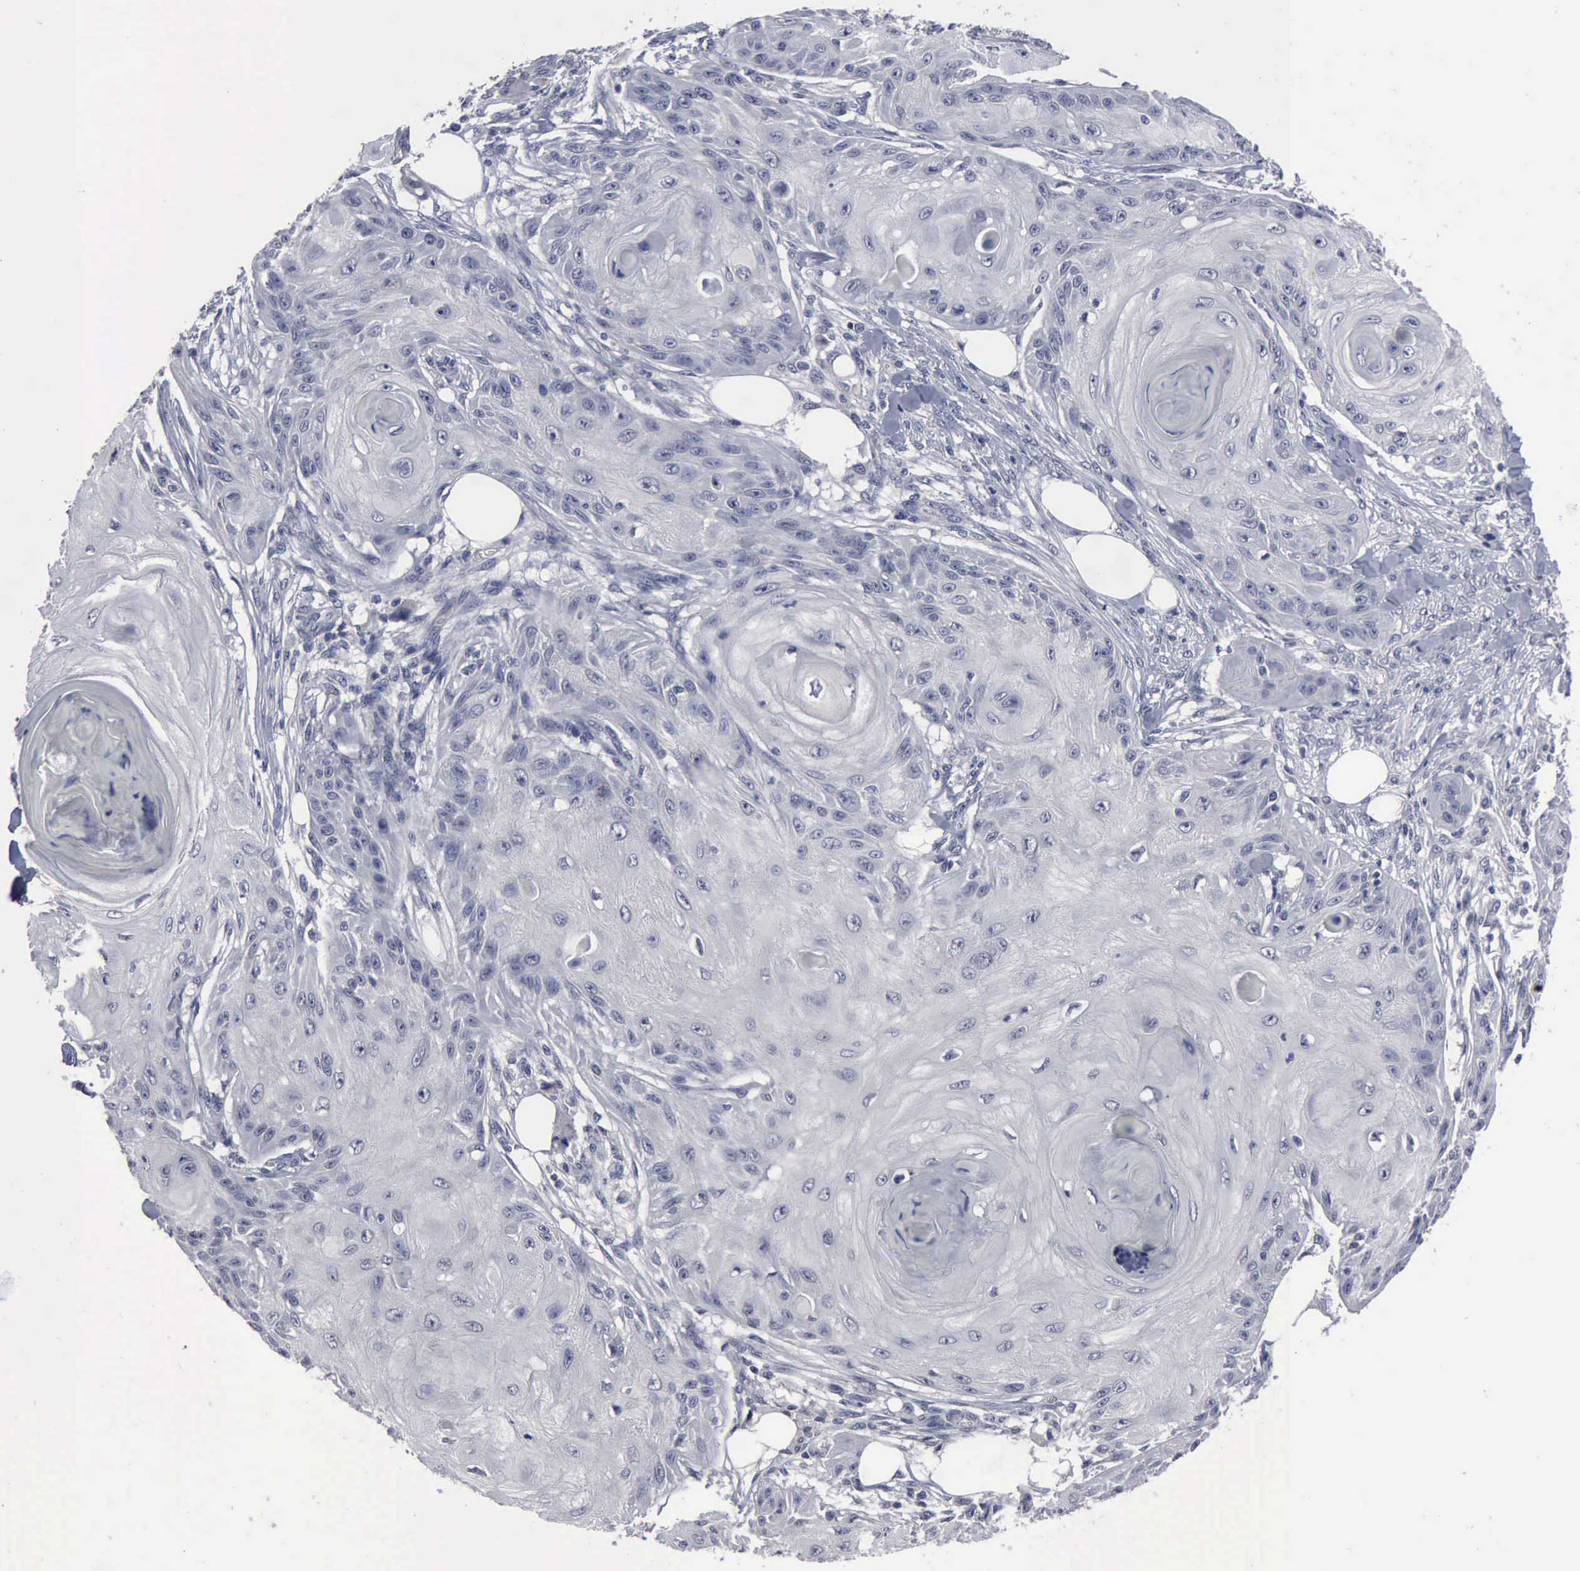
{"staining": {"intensity": "negative", "quantity": "none", "location": "none"}, "tissue": "skin cancer", "cell_type": "Tumor cells", "image_type": "cancer", "snomed": [{"axis": "morphology", "description": "Squamous cell carcinoma, NOS"}, {"axis": "topography", "description": "Skin"}], "caption": "A micrograph of squamous cell carcinoma (skin) stained for a protein demonstrates no brown staining in tumor cells.", "gene": "MYO18B", "patient": {"sex": "female", "age": 88}}